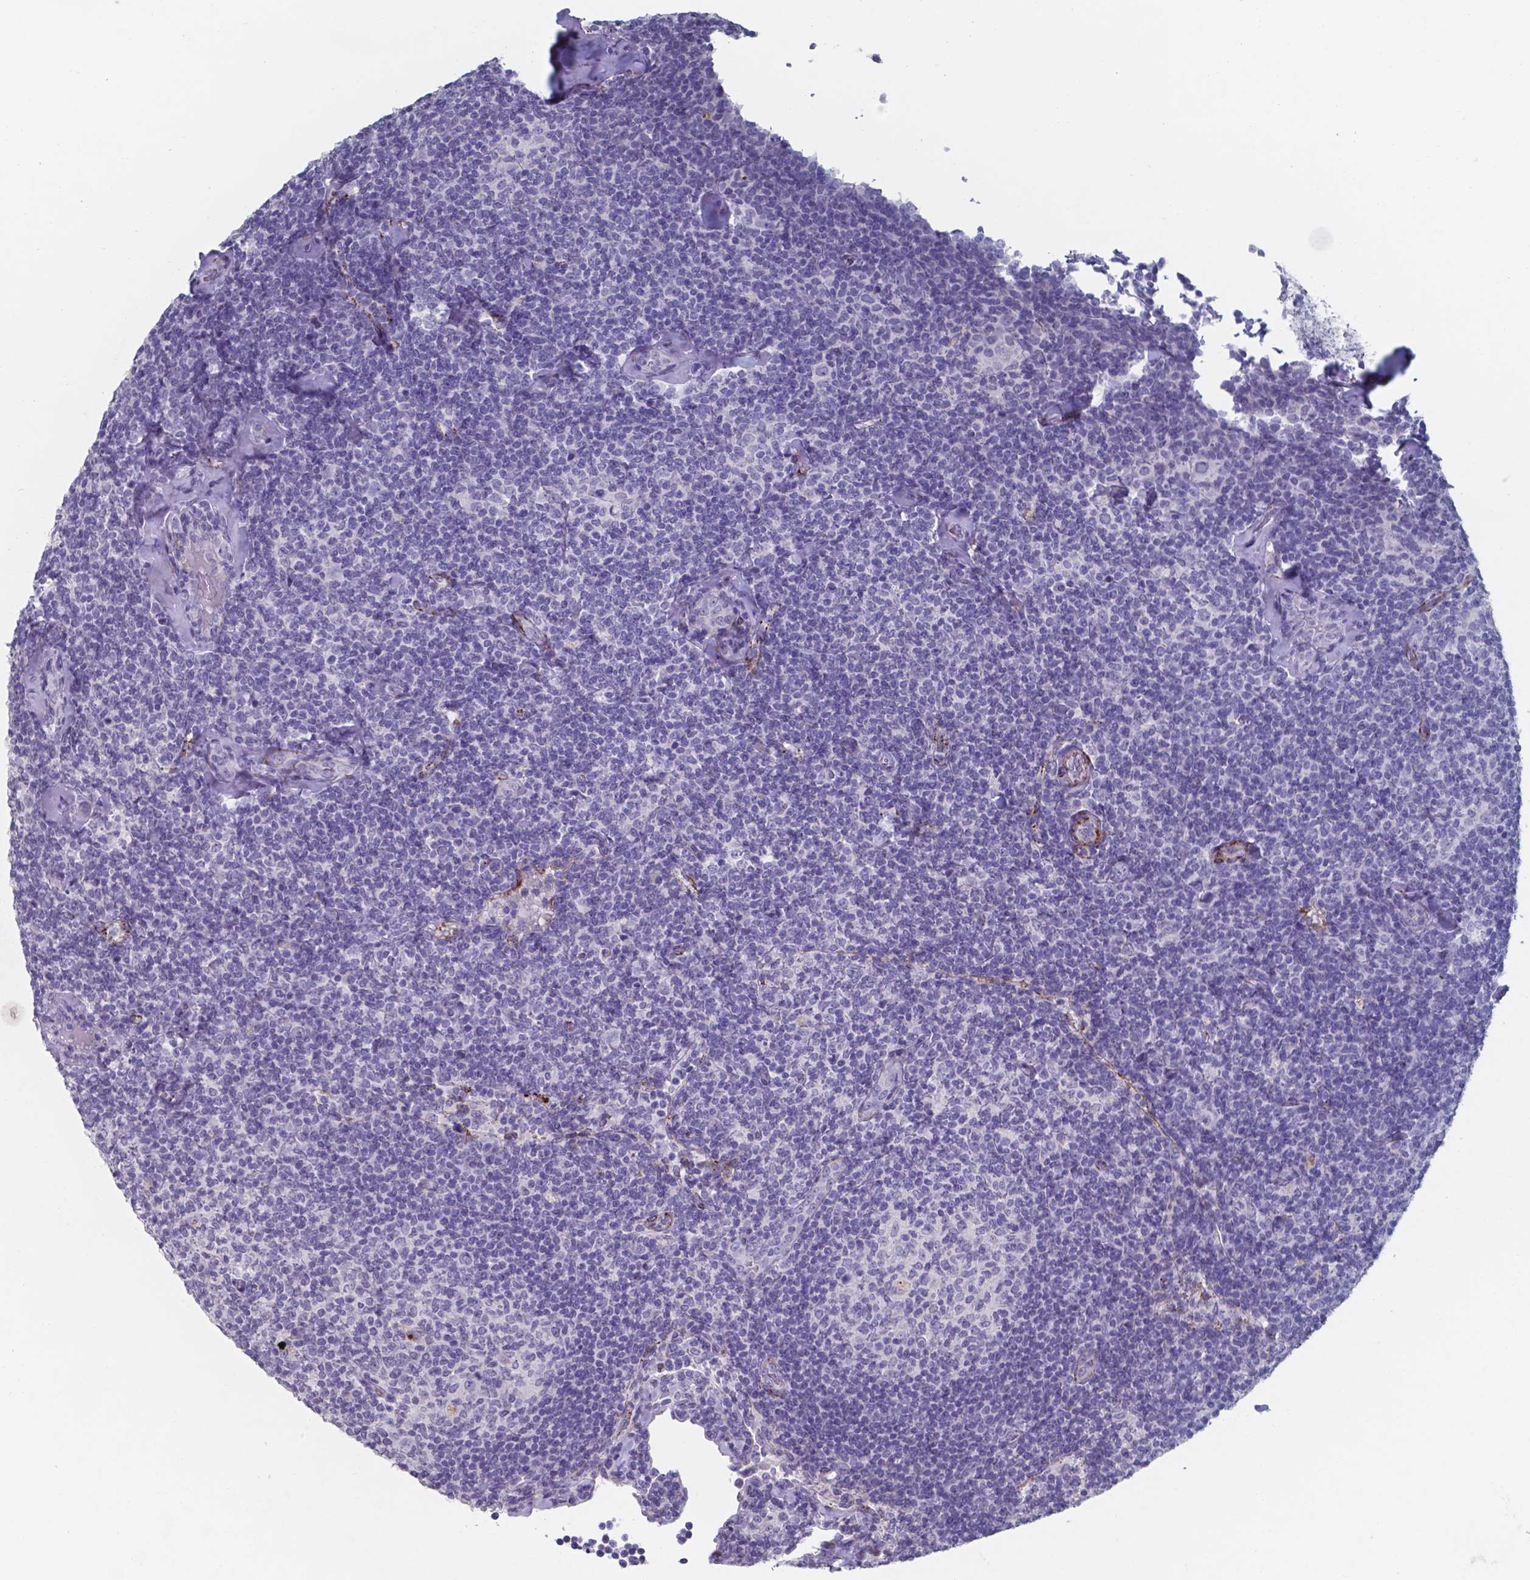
{"staining": {"intensity": "negative", "quantity": "none", "location": "none"}, "tissue": "lymphoma", "cell_type": "Tumor cells", "image_type": "cancer", "snomed": [{"axis": "morphology", "description": "Malignant lymphoma, non-Hodgkin's type, Low grade"}, {"axis": "topography", "description": "Lymph node"}], "caption": "This is an IHC histopathology image of human lymphoma. There is no staining in tumor cells.", "gene": "PLA2R1", "patient": {"sex": "female", "age": 56}}